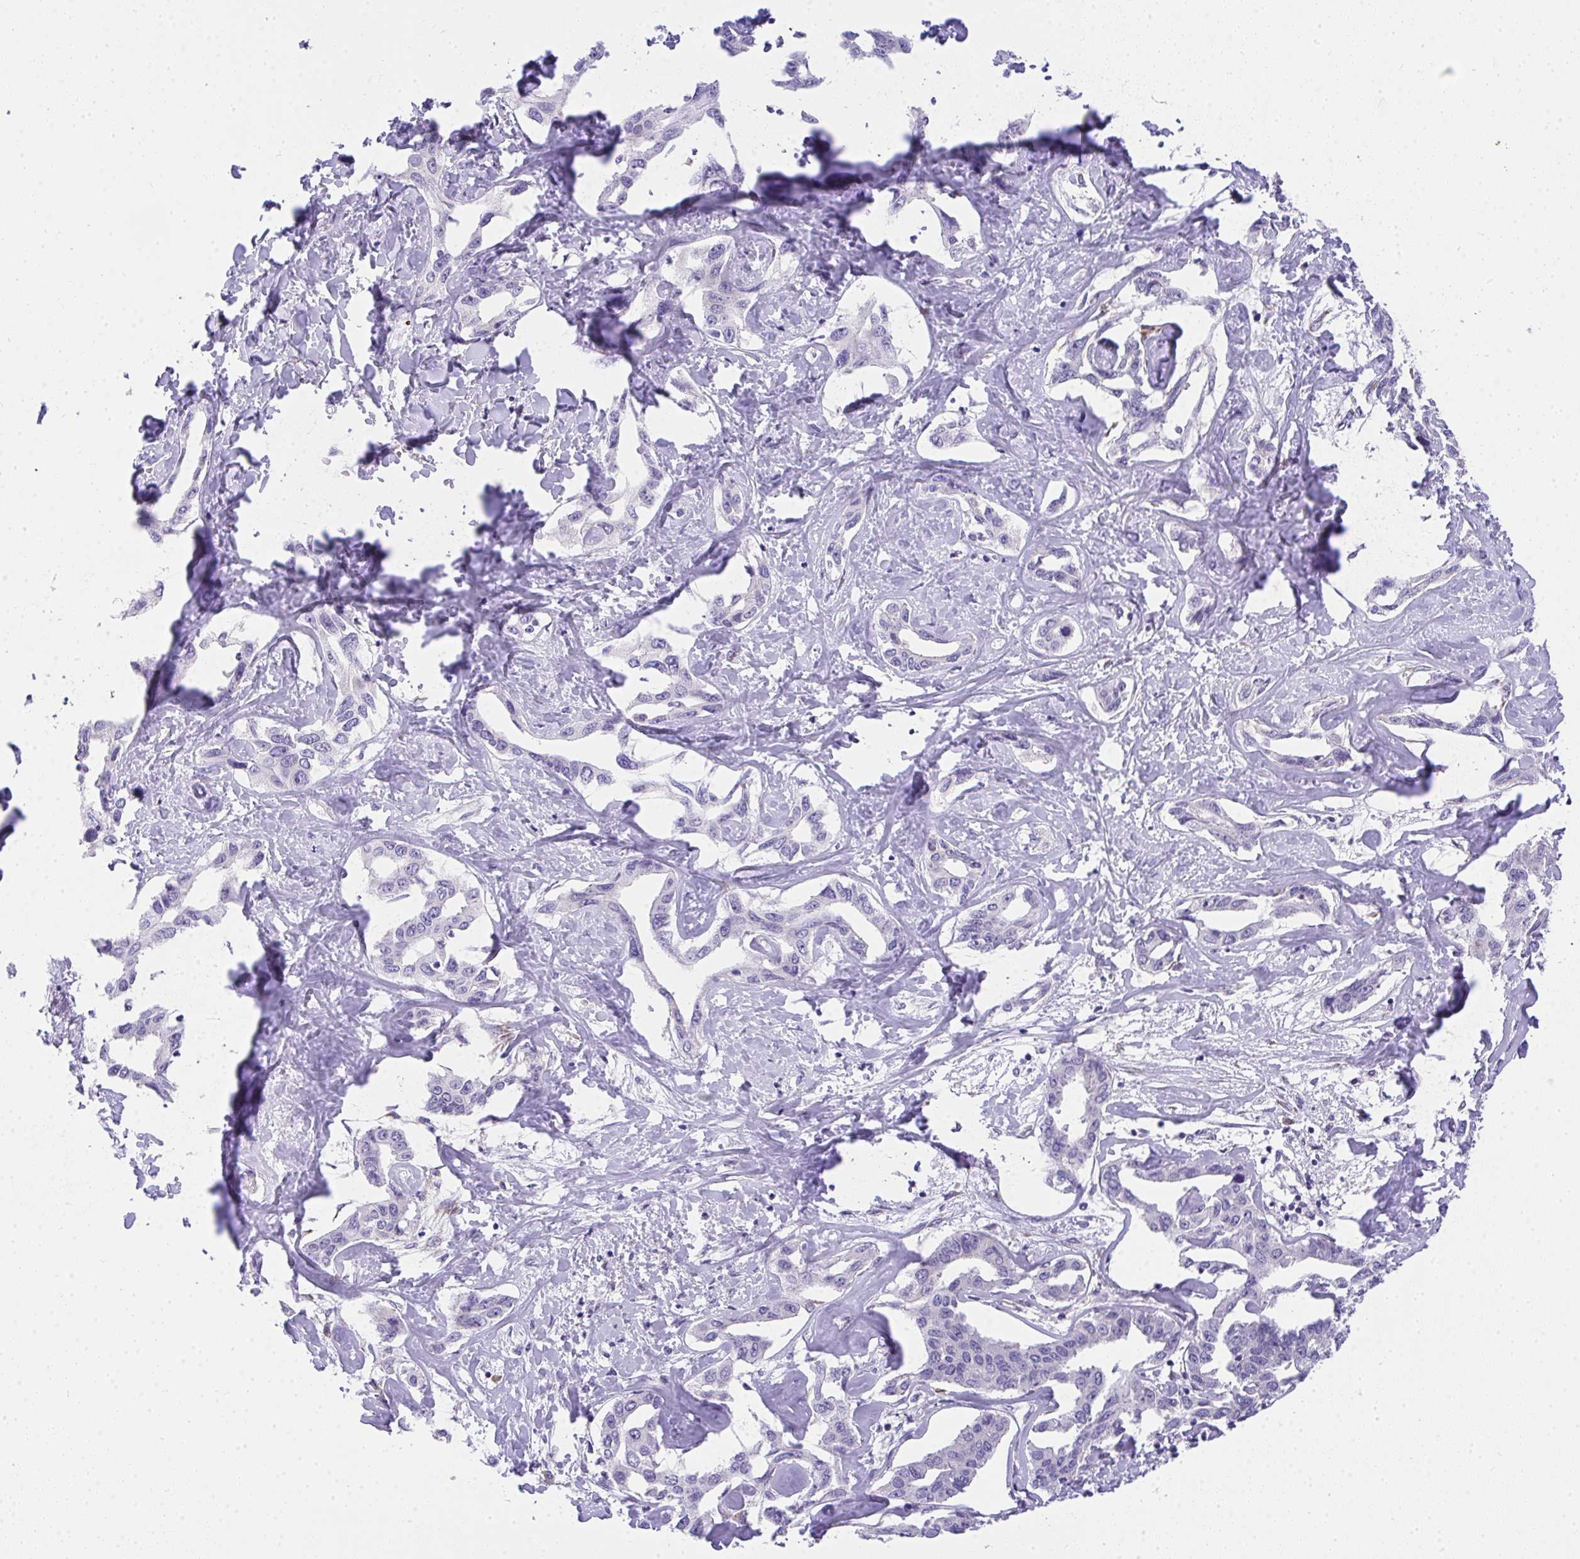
{"staining": {"intensity": "negative", "quantity": "none", "location": "none"}, "tissue": "liver cancer", "cell_type": "Tumor cells", "image_type": "cancer", "snomed": [{"axis": "morphology", "description": "Cholangiocarcinoma"}, {"axis": "topography", "description": "Liver"}], "caption": "IHC histopathology image of liver cancer (cholangiocarcinoma) stained for a protein (brown), which displays no expression in tumor cells.", "gene": "ADRA2C", "patient": {"sex": "male", "age": 59}}